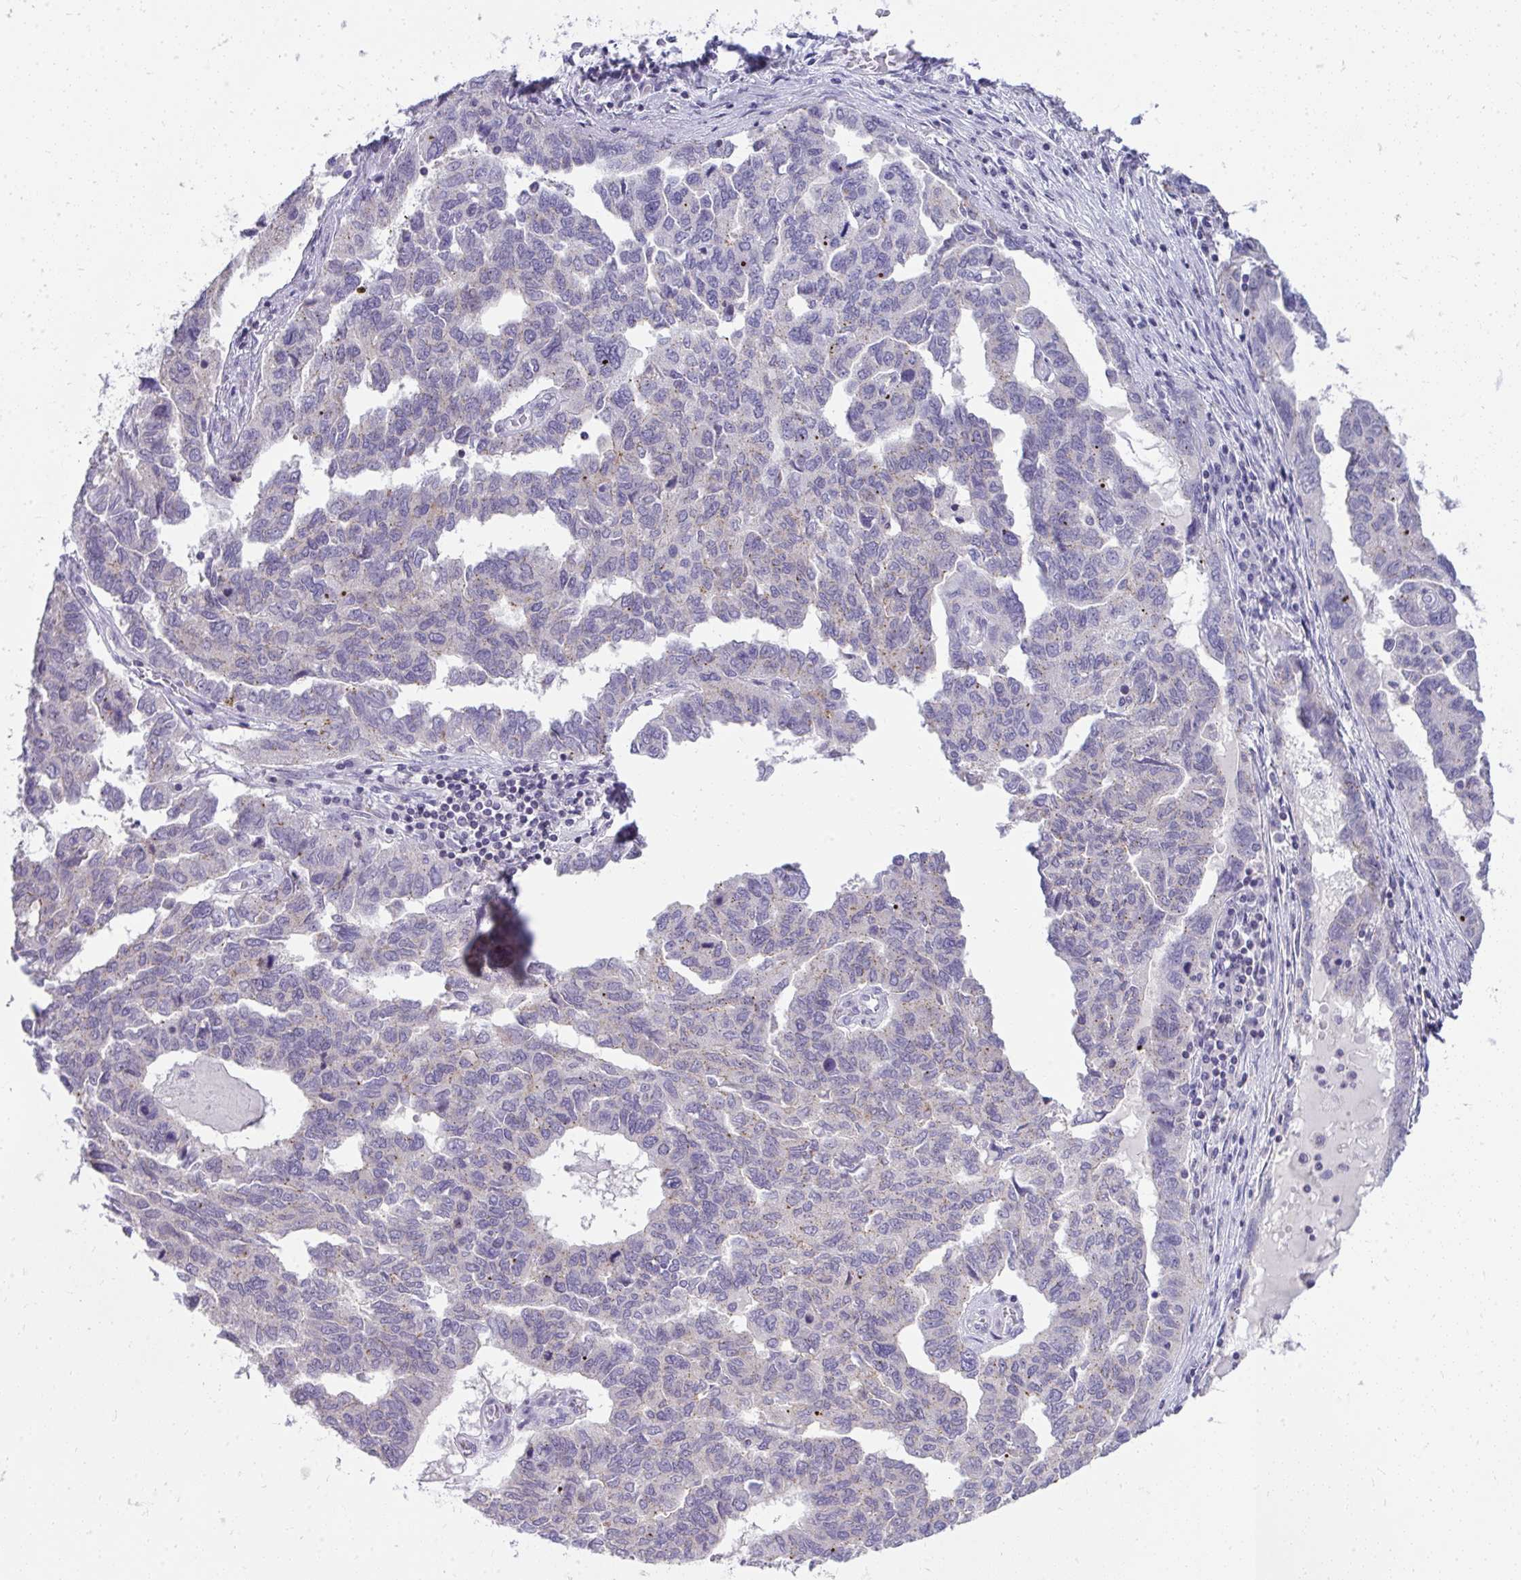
{"staining": {"intensity": "negative", "quantity": "none", "location": "none"}, "tissue": "ovarian cancer", "cell_type": "Tumor cells", "image_type": "cancer", "snomed": [{"axis": "morphology", "description": "Cystadenocarcinoma, serous, NOS"}, {"axis": "topography", "description": "Ovary"}], "caption": "An immunohistochemistry photomicrograph of serous cystadenocarcinoma (ovarian) is shown. There is no staining in tumor cells of serous cystadenocarcinoma (ovarian).", "gene": "VPS4B", "patient": {"sex": "female", "age": 64}}